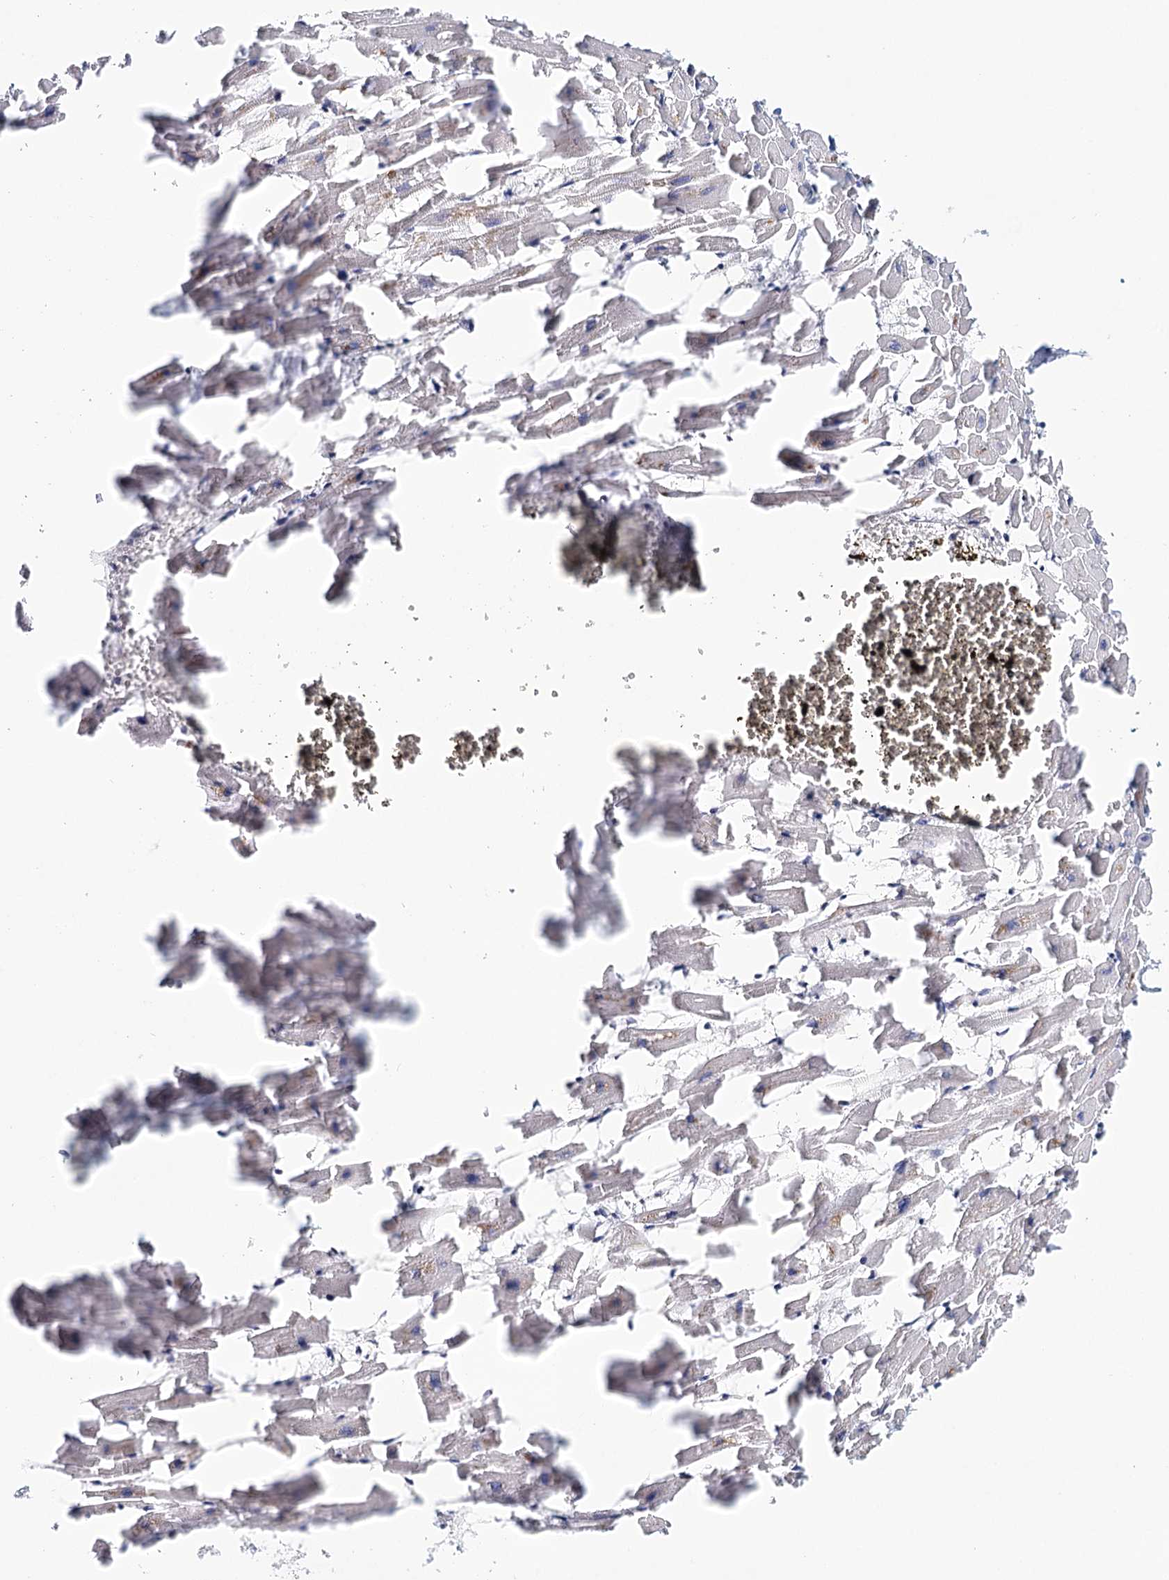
{"staining": {"intensity": "negative", "quantity": "none", "location": "none"}, "tissue": "heart muscle", "cell_type": "Cardiomyocytes", "image_type": "normal", "snomed": [{"axis": "morphology", "description": "Normal tissue, NOS"}, {"axis": "topography", "description": "Heart"}], "caption": "A photomicrograph of heart muscle stained for a protein demonstrates no brown staining in cardiomyocytes.", "gene": "HSPA4L", "patient": {"sex": "female", "age": 64}}